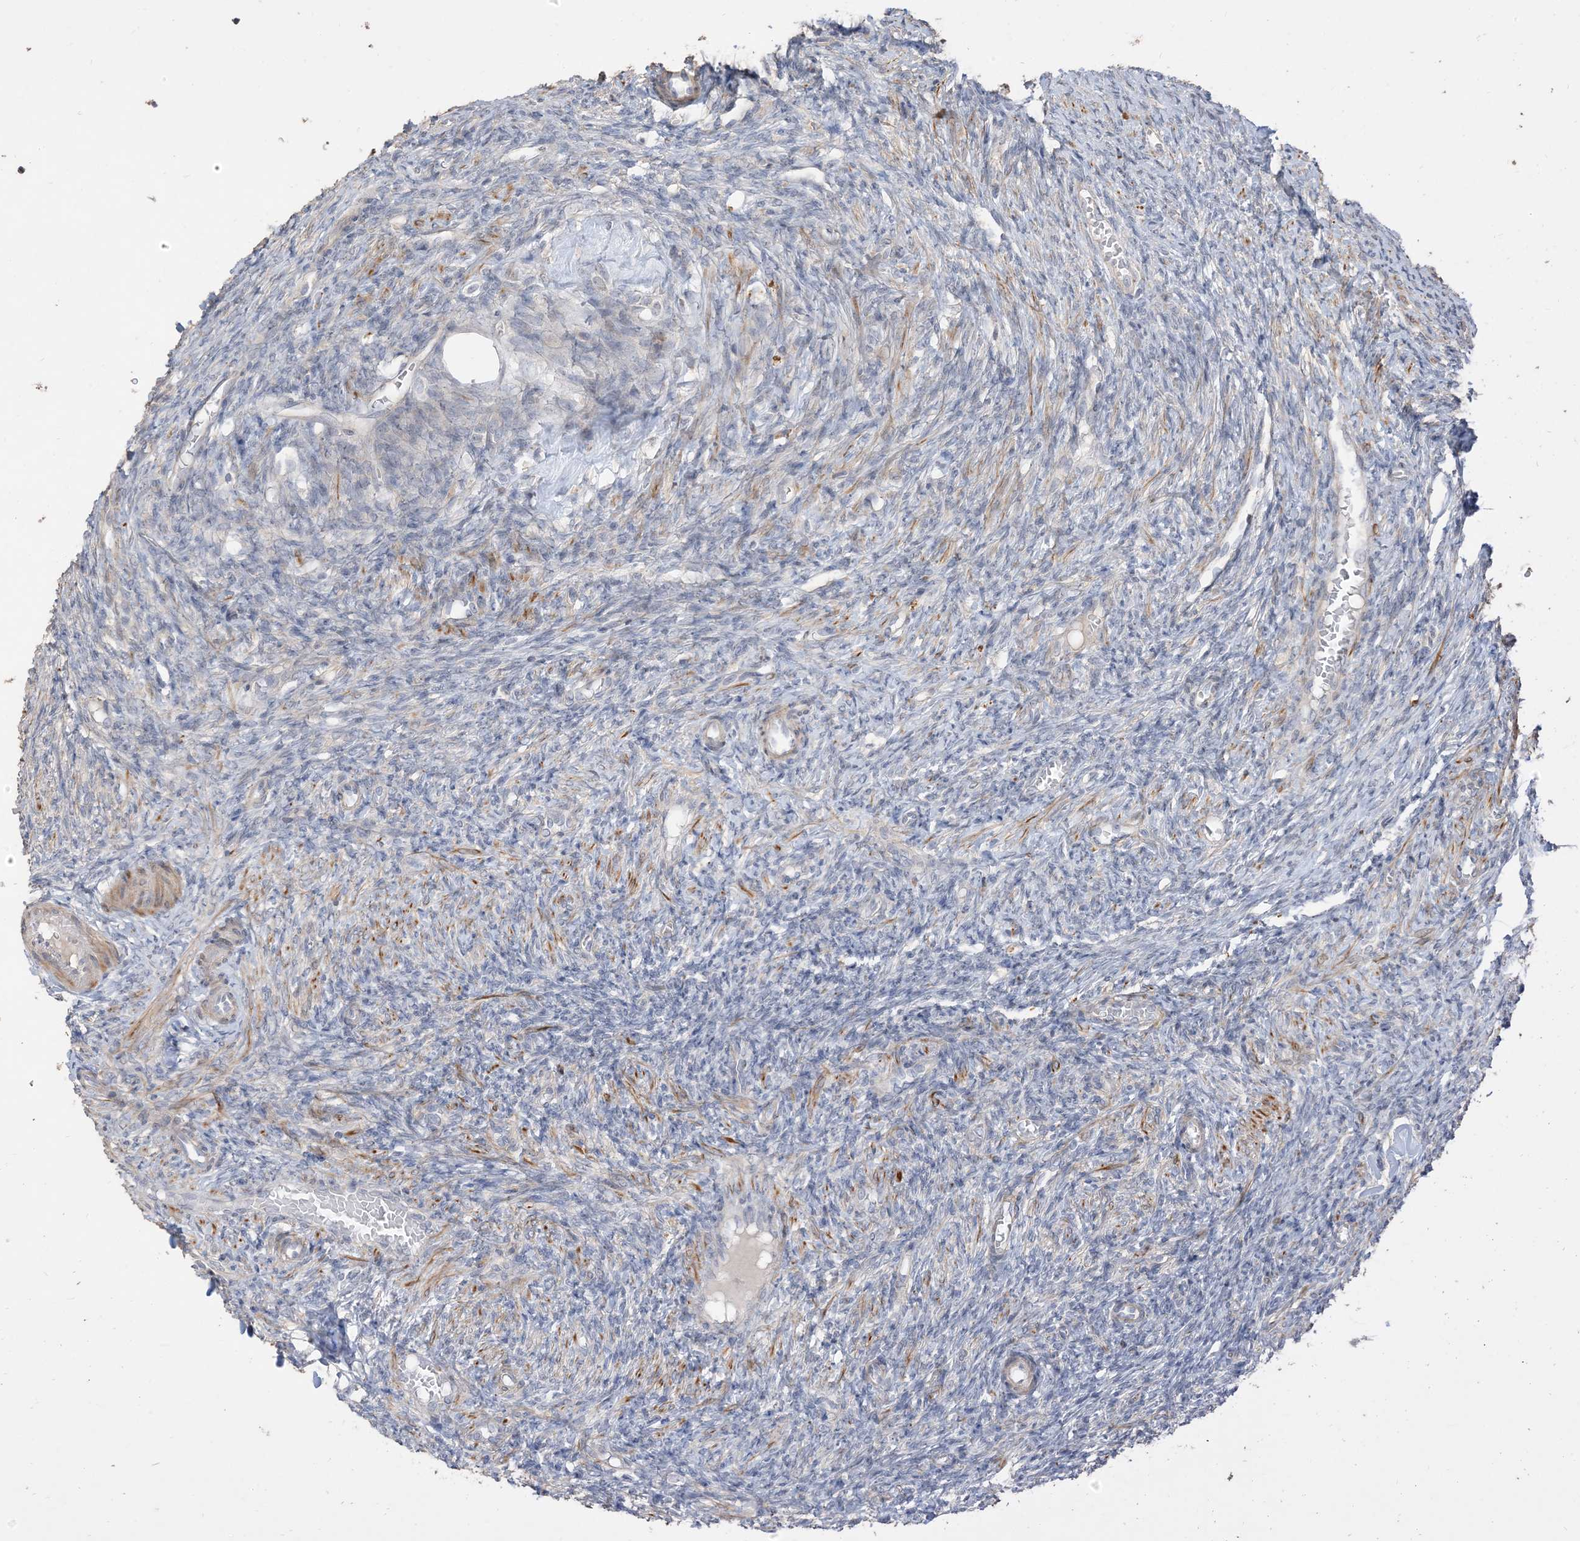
{"staining": {"intensity": "negative", "quantity": "none", "location": "none"}, "tissue": "ovary", "cell_type": "Follicle cells", "image_type": "normal", "snomed": [{"axis": "morphology", "description": "Normal tissue, NOS"}, {"axis": "topography", "description": "Ovary"}], "caption": "Immunohistochemical staining of benign ovary exhibits no significant expression in follicle cells.", "gene": "RNF175", "patient": {"sex": "female", "age": 27}}